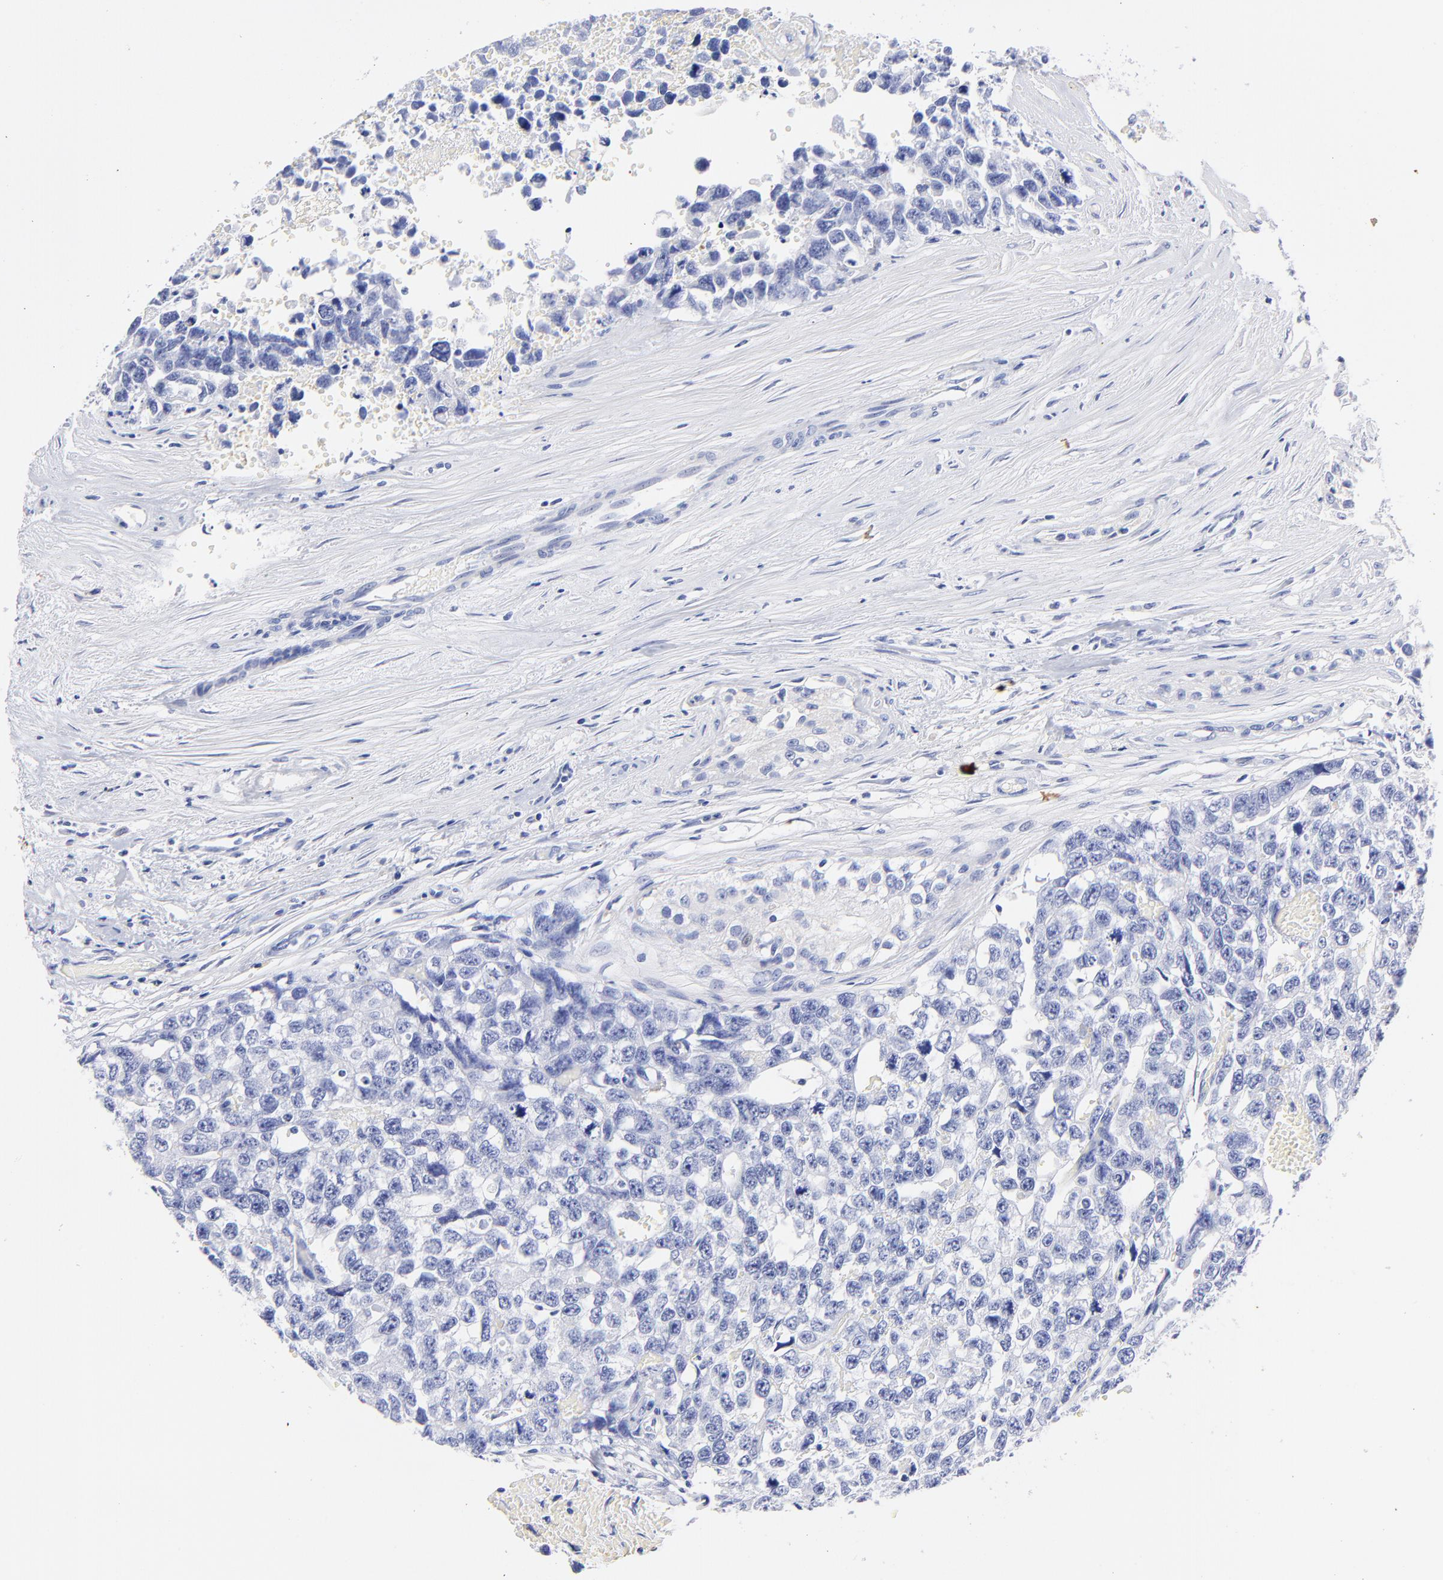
{"staining": {"intensity": "negative", "quantity": "none", "location": "none"}, "tissue": "testis cancer", "cell_type": "Tumor cells", "image_type": "cancer", "snomed": [{"axis": "morphology", "description": "Carcinoma, Embryonal, NOS"}, {"axis": "topography", "description": "Testis"}], "caption": "Embryonal carcinoma (testis) was stained to show a protein in brown. There is no significant staining in tumor cells.", "gene": "HORMAD2", "patient": {"sex": "male", "age": 31}}